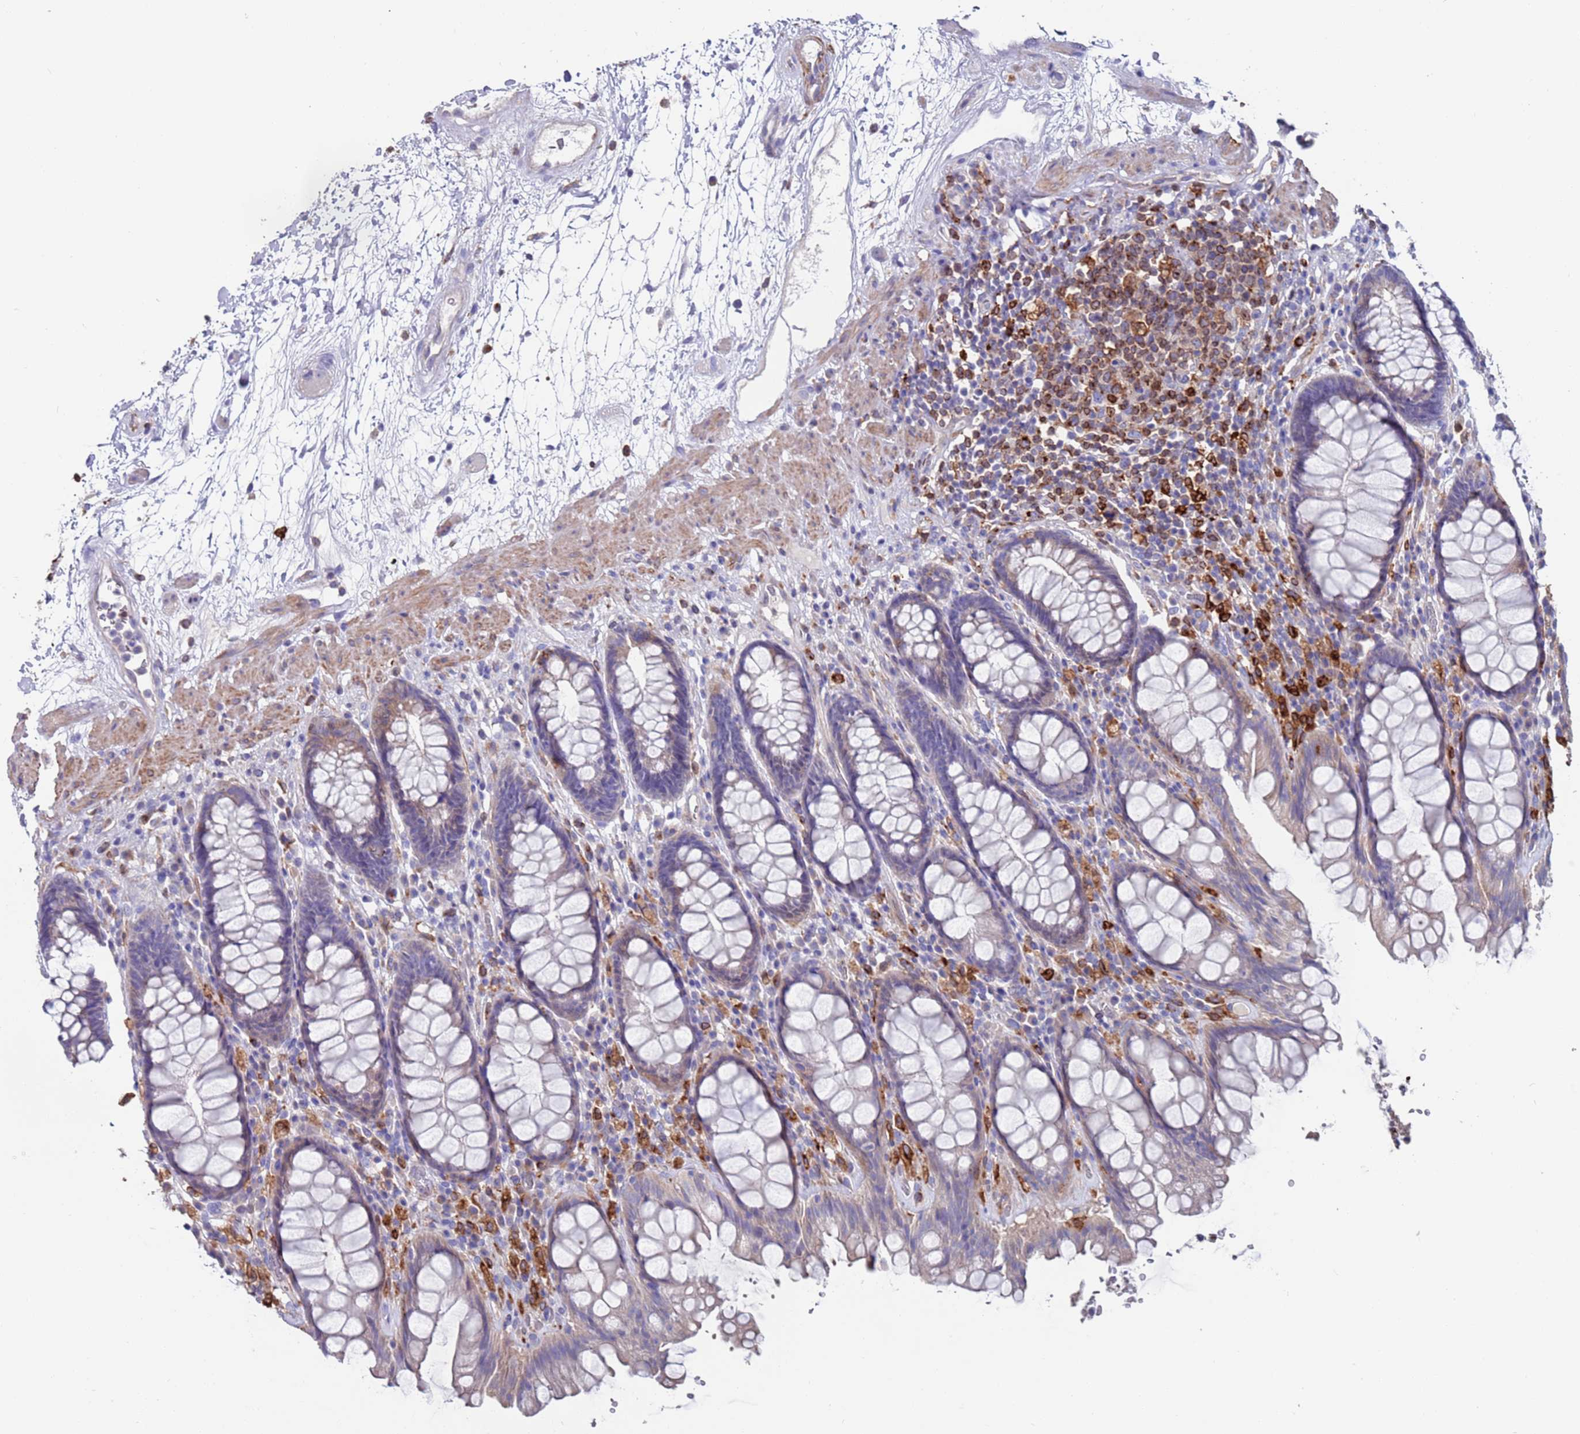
{"staining": {"intensity": "negative", "quantity": "none", "location": "none"}, "tissue": "rectum", "cell_type": "Glandular cells", "image_type": "normal", "snomed": [{"axis": "morphology", "description": "Normal tissue, NOS"}, {"axis": "topography", "description": "Rectum"}], "caption": "Immunohistochemistry (IHC) photomicrograph of unremarkable rectum stained for a protein (brown), which displays no positivity in glandular cells.", "gene": "GREB1L", "patient": {"sex": "male", "age": 64}}